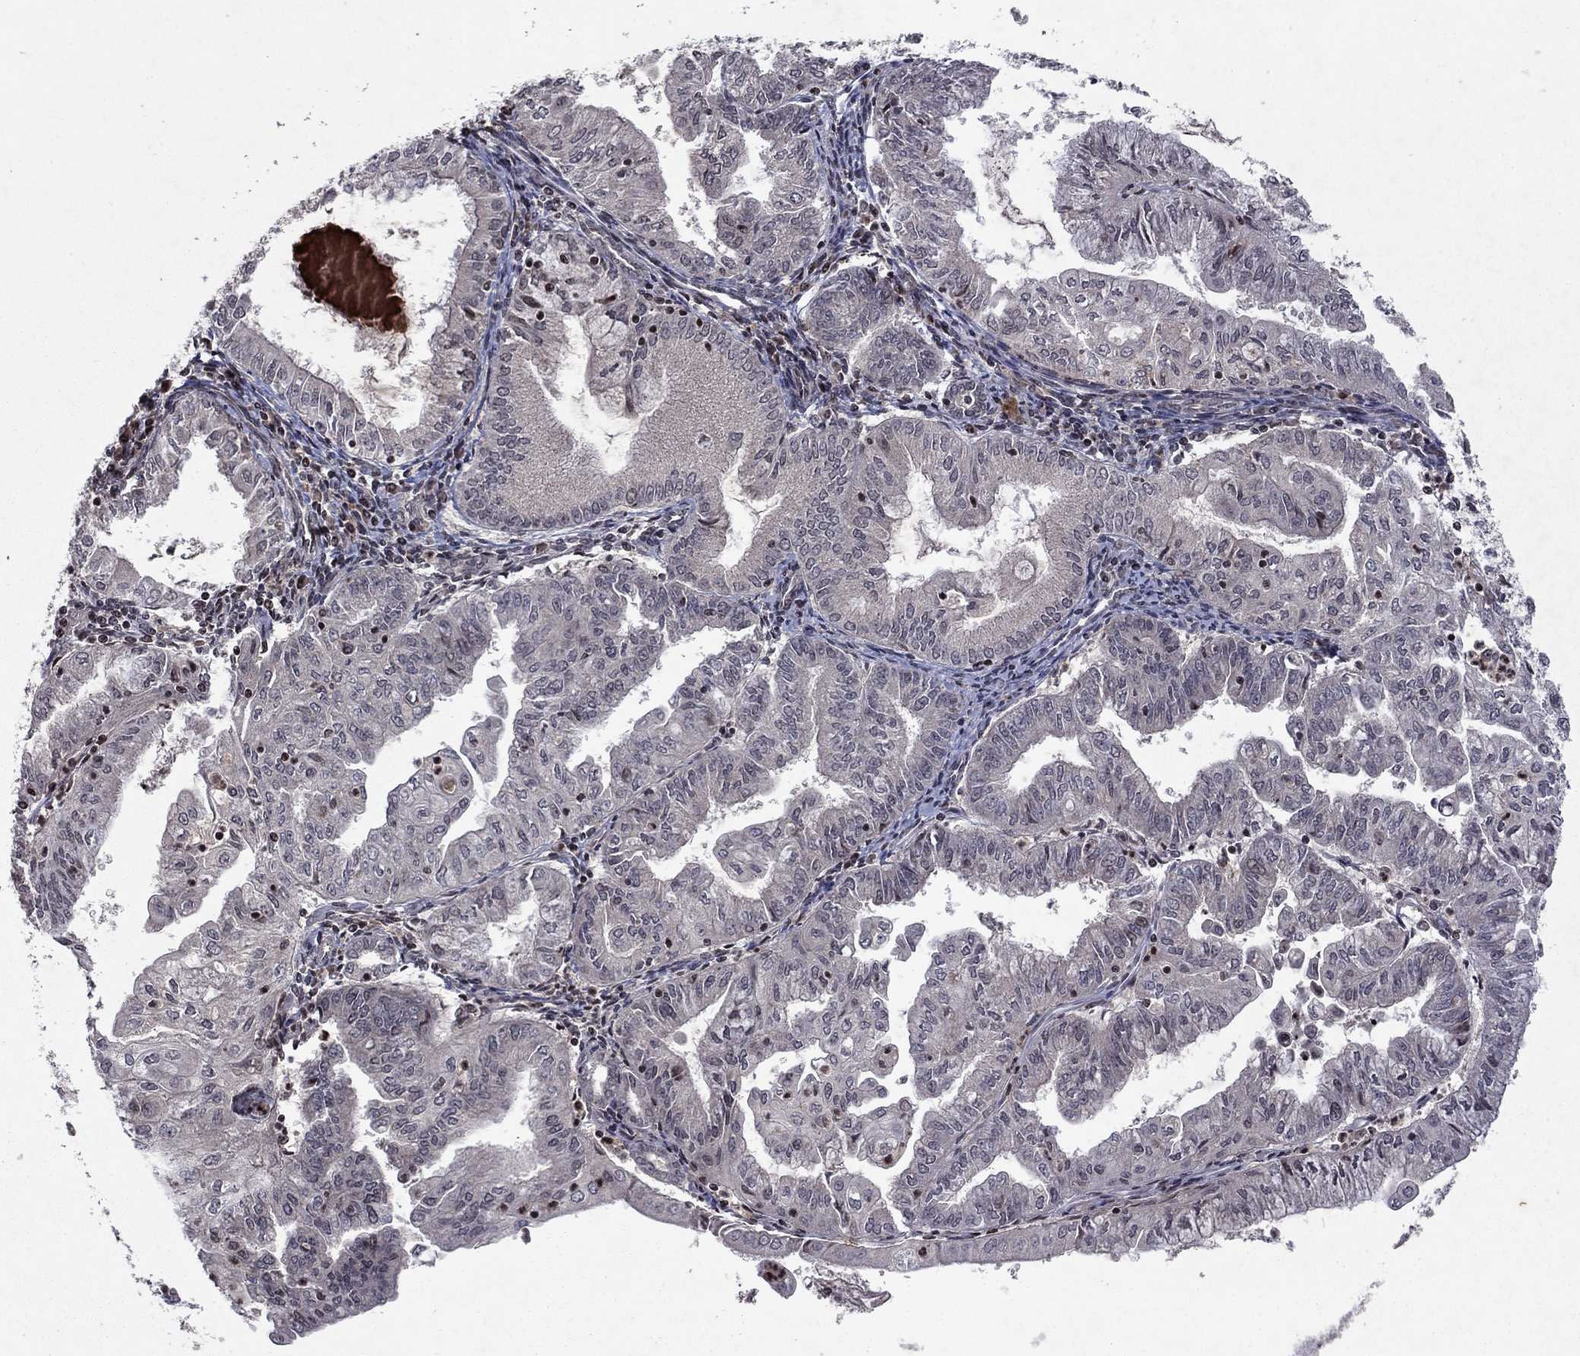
{"staining": {"intensity": "negative", "quantity": "none", "location": "none"}, "tissue": "endometrial cancer", "cell_type": "Tumor cells", "image_type": "cancer", "snomed": [{"axis": "morphology", "description": "Adenocarcinoma, NOS"}, {"axis": "topography", "description": "Endometrium"}], "caption": "This photomicrograph is of adenocarcinoma (endometrial) stained with immunohistochemistry (IHC) to label a protein in brown with the nuclei are counter-stained blue. There is no positivity in tumor cells.", "gene": "SORBS1", "patient": {"sex": "female", "age": 56}}